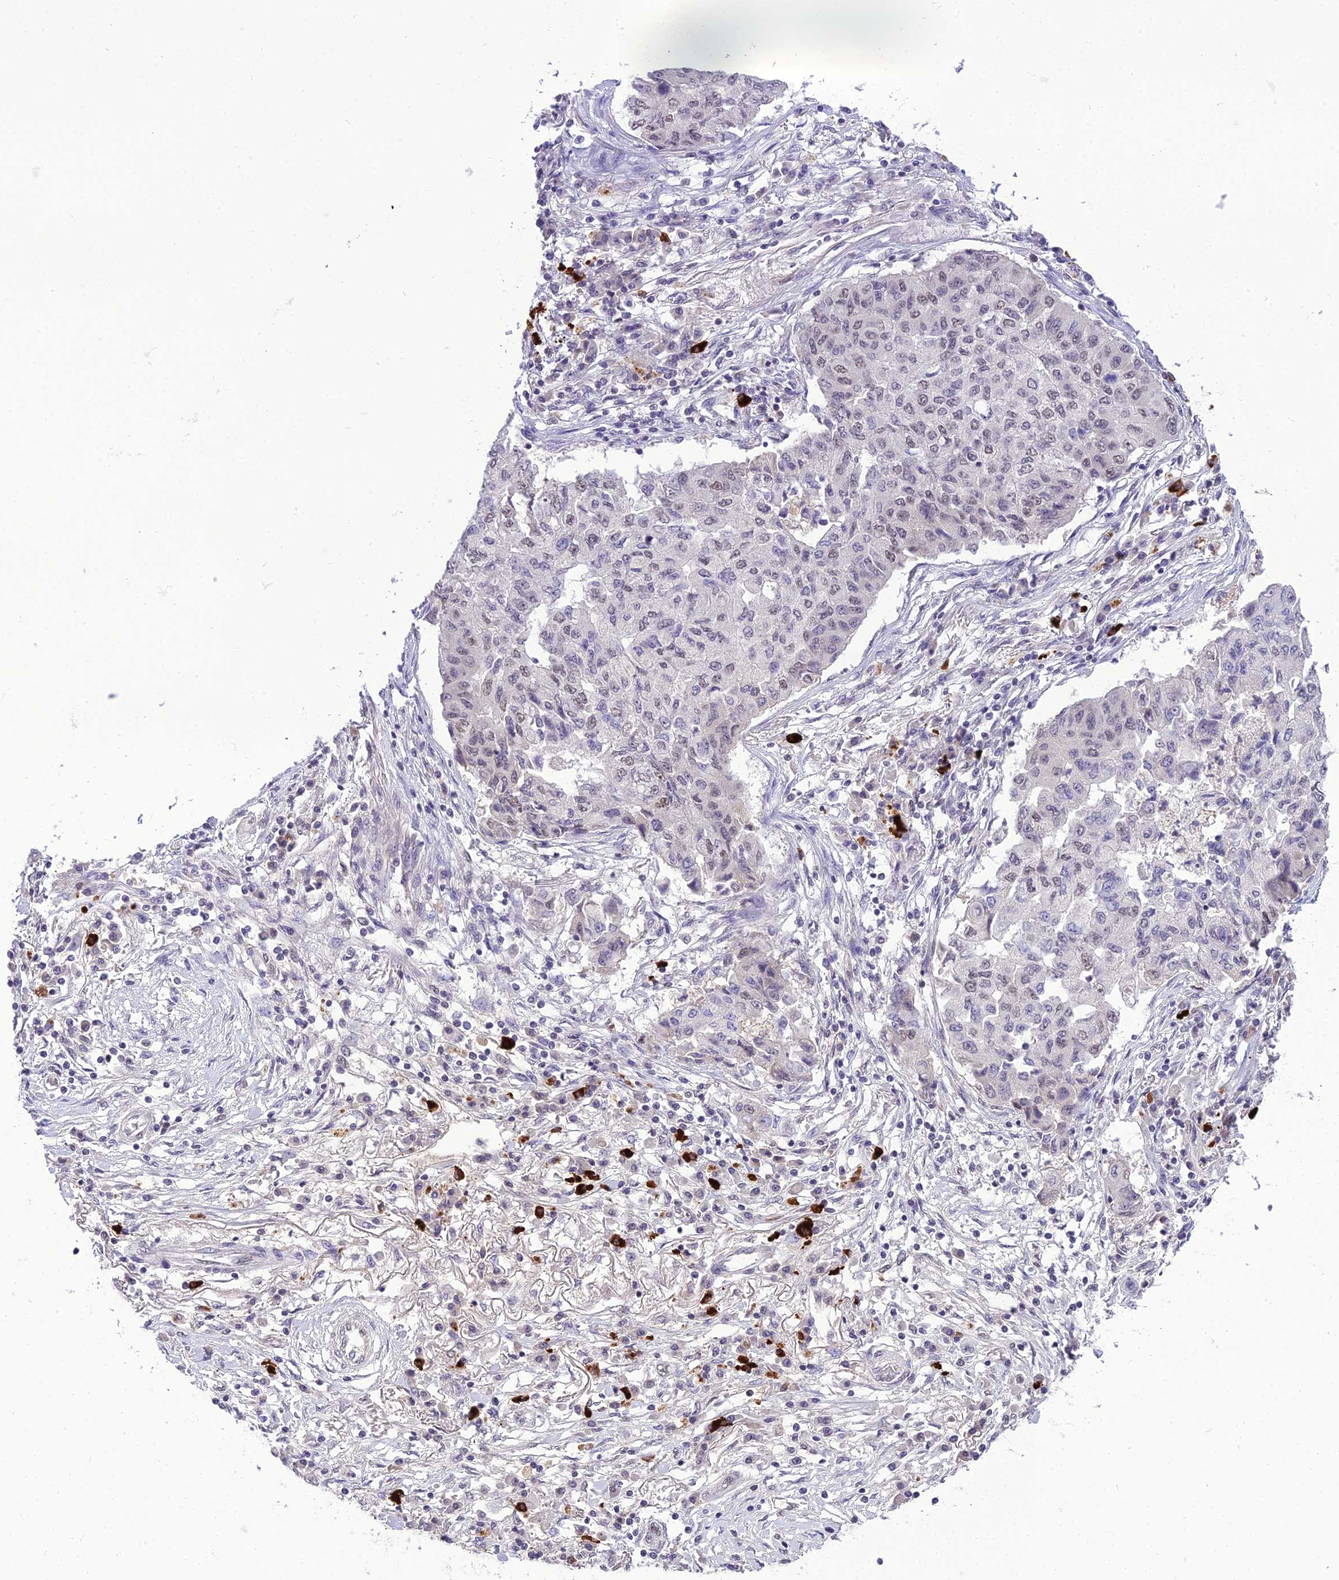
{"staining": {"intensity": "weak", "quantity": "<25%", "location": "nuclear"}, "tissue": "lung cancer", "cell_type": "Tumor cells", "image_type": "cancer", "snomed": [{"axis": "morphology", "description": "Squamous cell carcinoma, NOS"}, {"axis": "topography", "description": "Lung"}], "caption": "This is a photomicrograph of IHC staining of lung cancer (squamous cell carcinoma), which shows no positivity in tumor cells.", "gene": "SH3RF3", "patient": {"sex": "male", "age": 74}}